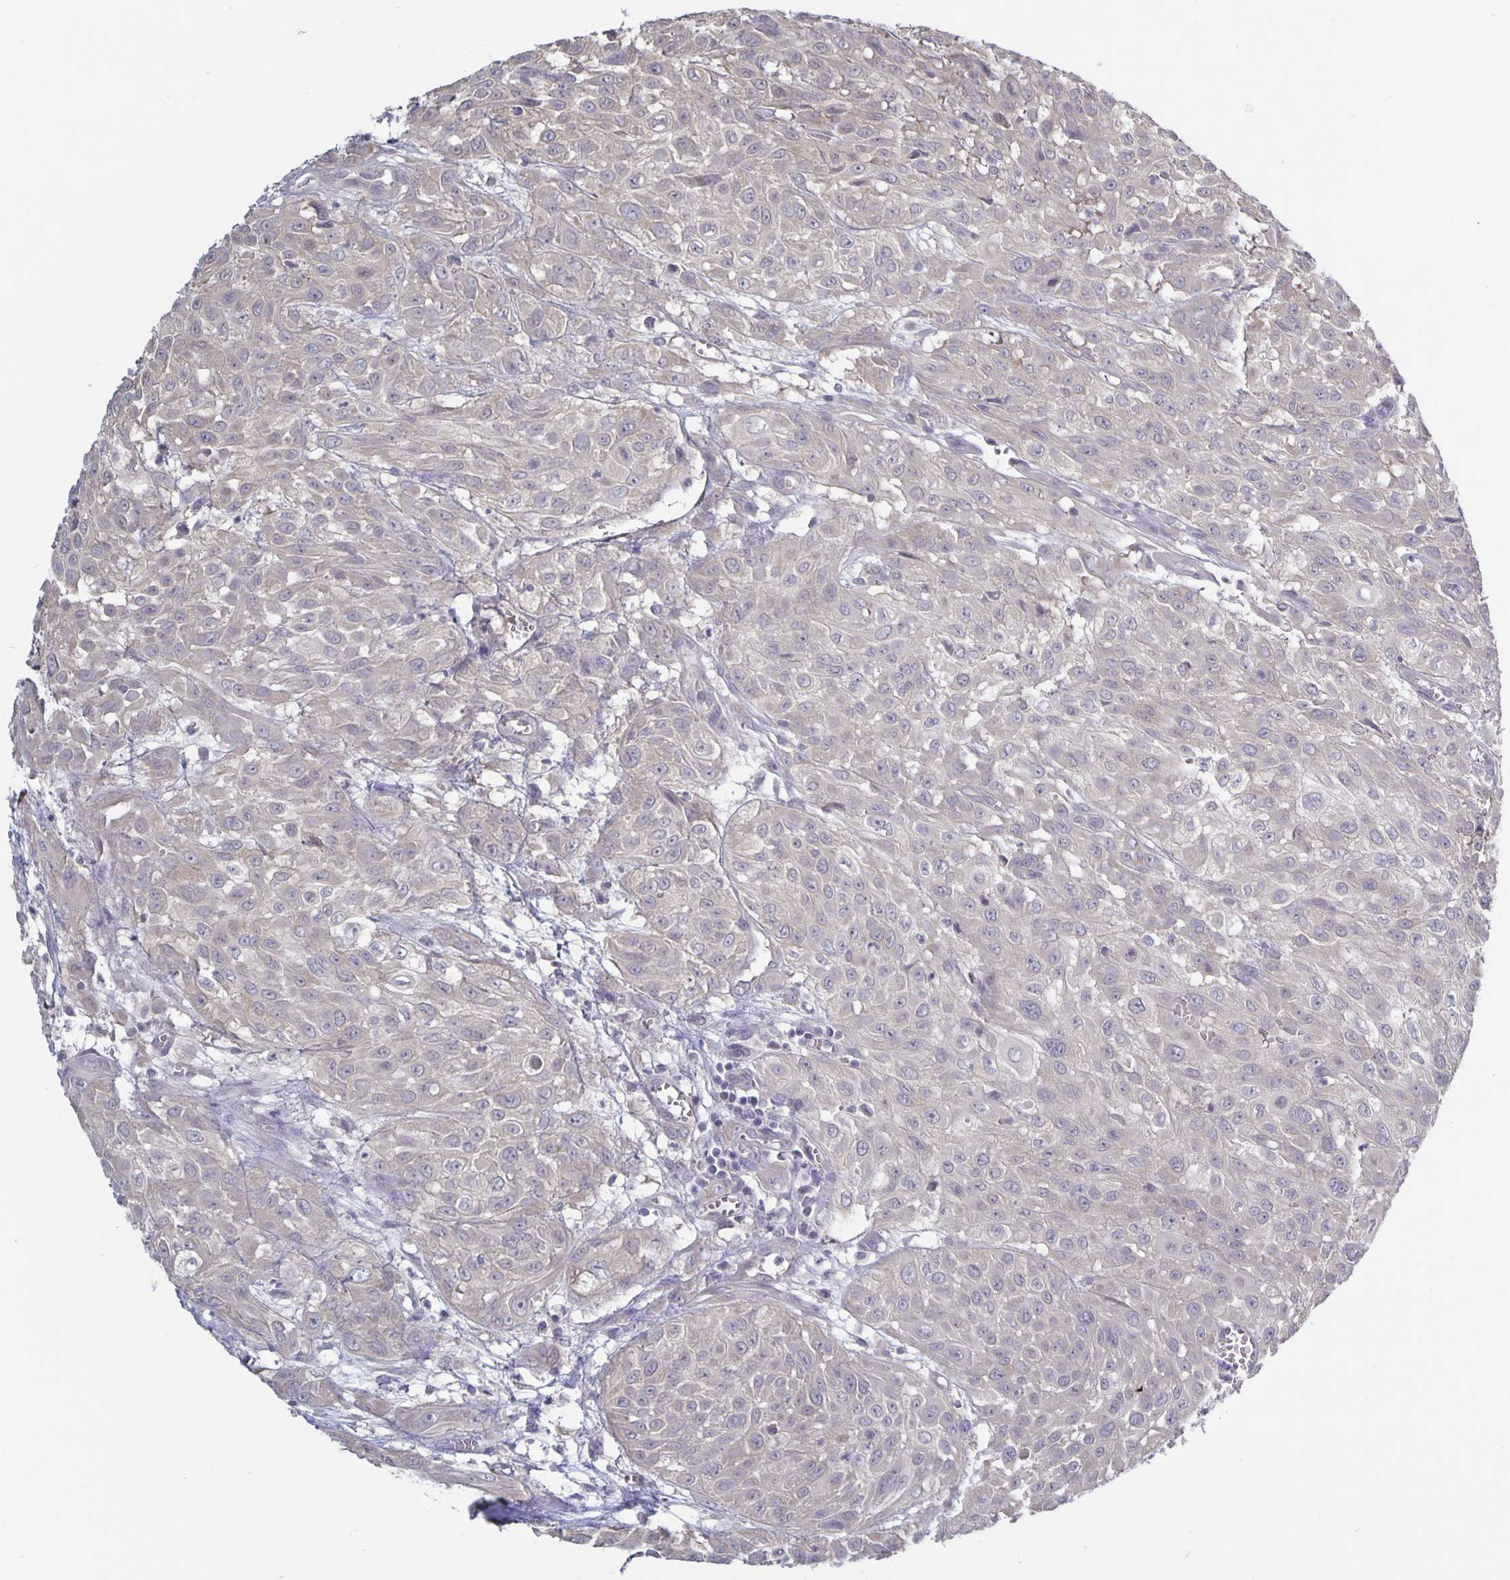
{"staining": {"intensity": "weak", "quantity": "<25%", "location": "cytoplasmic/membranous"}, "tissue": "urothelial cancer", "cell_type": "Tumor cells", "image_type": "cancer", "snomed": [{"axis": "morphology", "description": "Urothelial carcinoma, High grade"}, {"axis": "topography", "description": "Urinary bladder"}], "caption": "There is no significant expression in tumor cells of urothelial carcinoma (high-grade).", "gene": "PLCB3", "patient": {"sex": "male", "age": 57}}